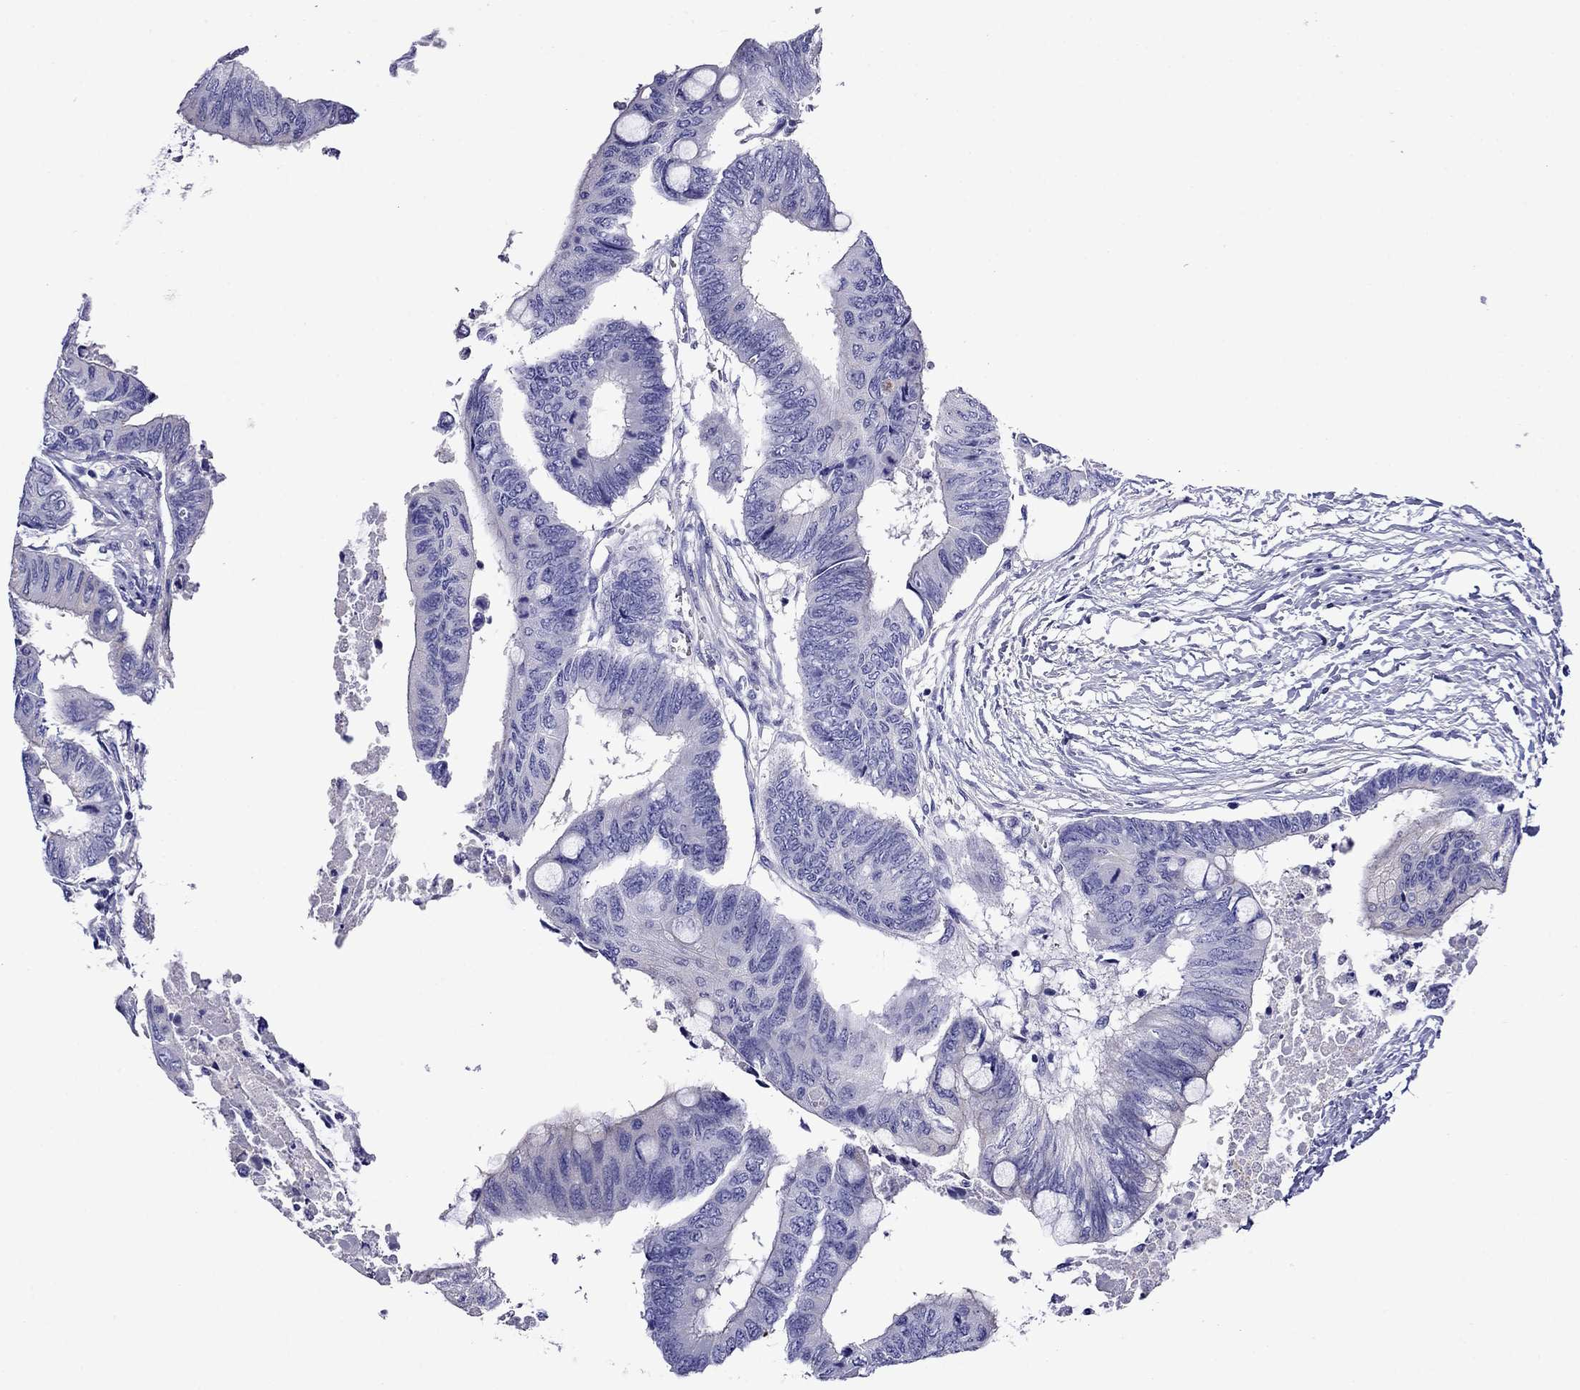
{"staining": {"intensity": "negative", "quantity": "none", "location": "none"}, "tissue": "colorectal cancer", "cell_type": "Tumor cells", "image_type": "cancer", "snomed": [{"axis": "morphology", "description": "Normal tissue, NOS"}, {"axis": "morphology", "description": "Adenocarcinoma, NOS"}, {"axis": "topography", "description": "Rectum"}, {"axis": "topography", "description": "Peripheral nerve tissue"}], "caption": "IHC histopathology image of neoplastic tissue: colorectal adenocarcinoma stained with DAB (3,3'-diaminobenzidine) displays no significant protein expression in tumor cells.", "gene": "SCG2", "patient": {"sex": "male", "age": 92}}